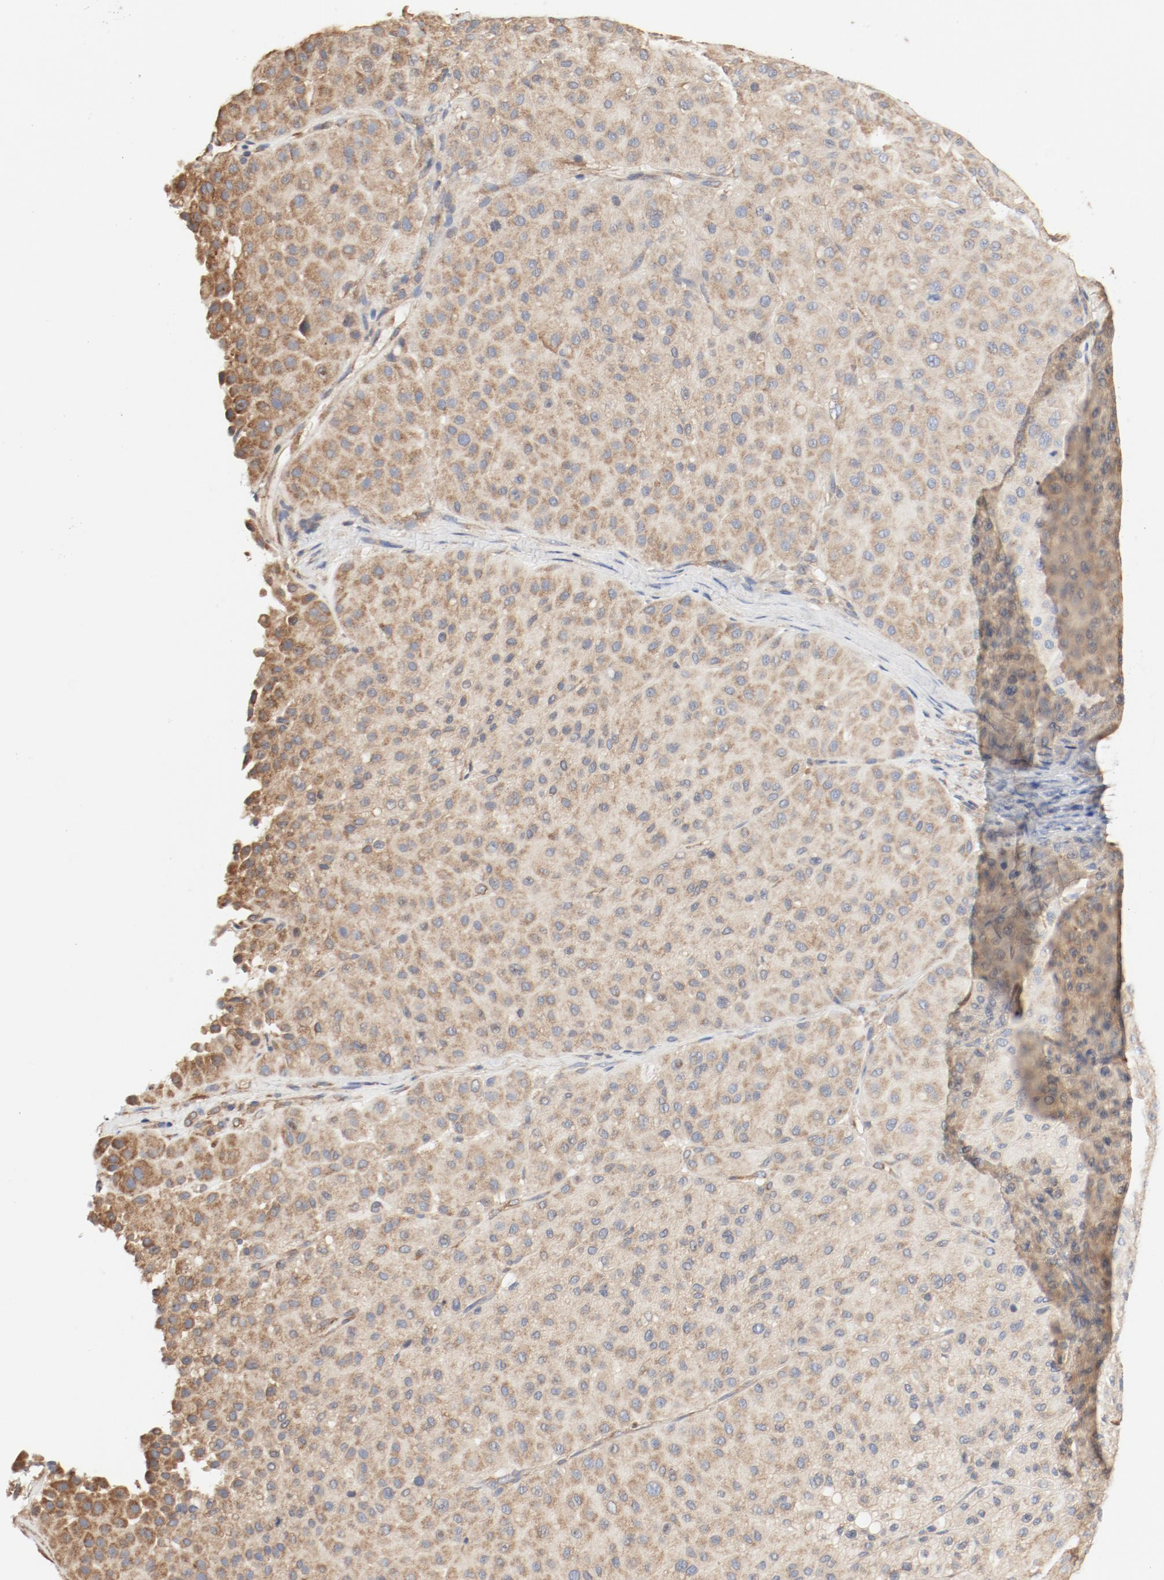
{"staining": {"intensity": "weak", "quantity": ">75%", "location": "cytoplasmic/membranous"}, "tissue": "melanoma", "cell_type": "Tumor cells", "image_type": "cancer", "snomed": [{"axis": "morphology", "description": "Normal tissue, NOS"}, {"axis": "morphology", "description": "Malignant melanoma, Metastatic site"}, {"axis": "topography", "description": "Skin"}], "caption": "Protein staining exhibits weak cytoplasmic/membranous staining in approximately >75% of tumor cells in melanoma.", "gene": "RPS6", "patient": {"sex": "male", "age": 41}}